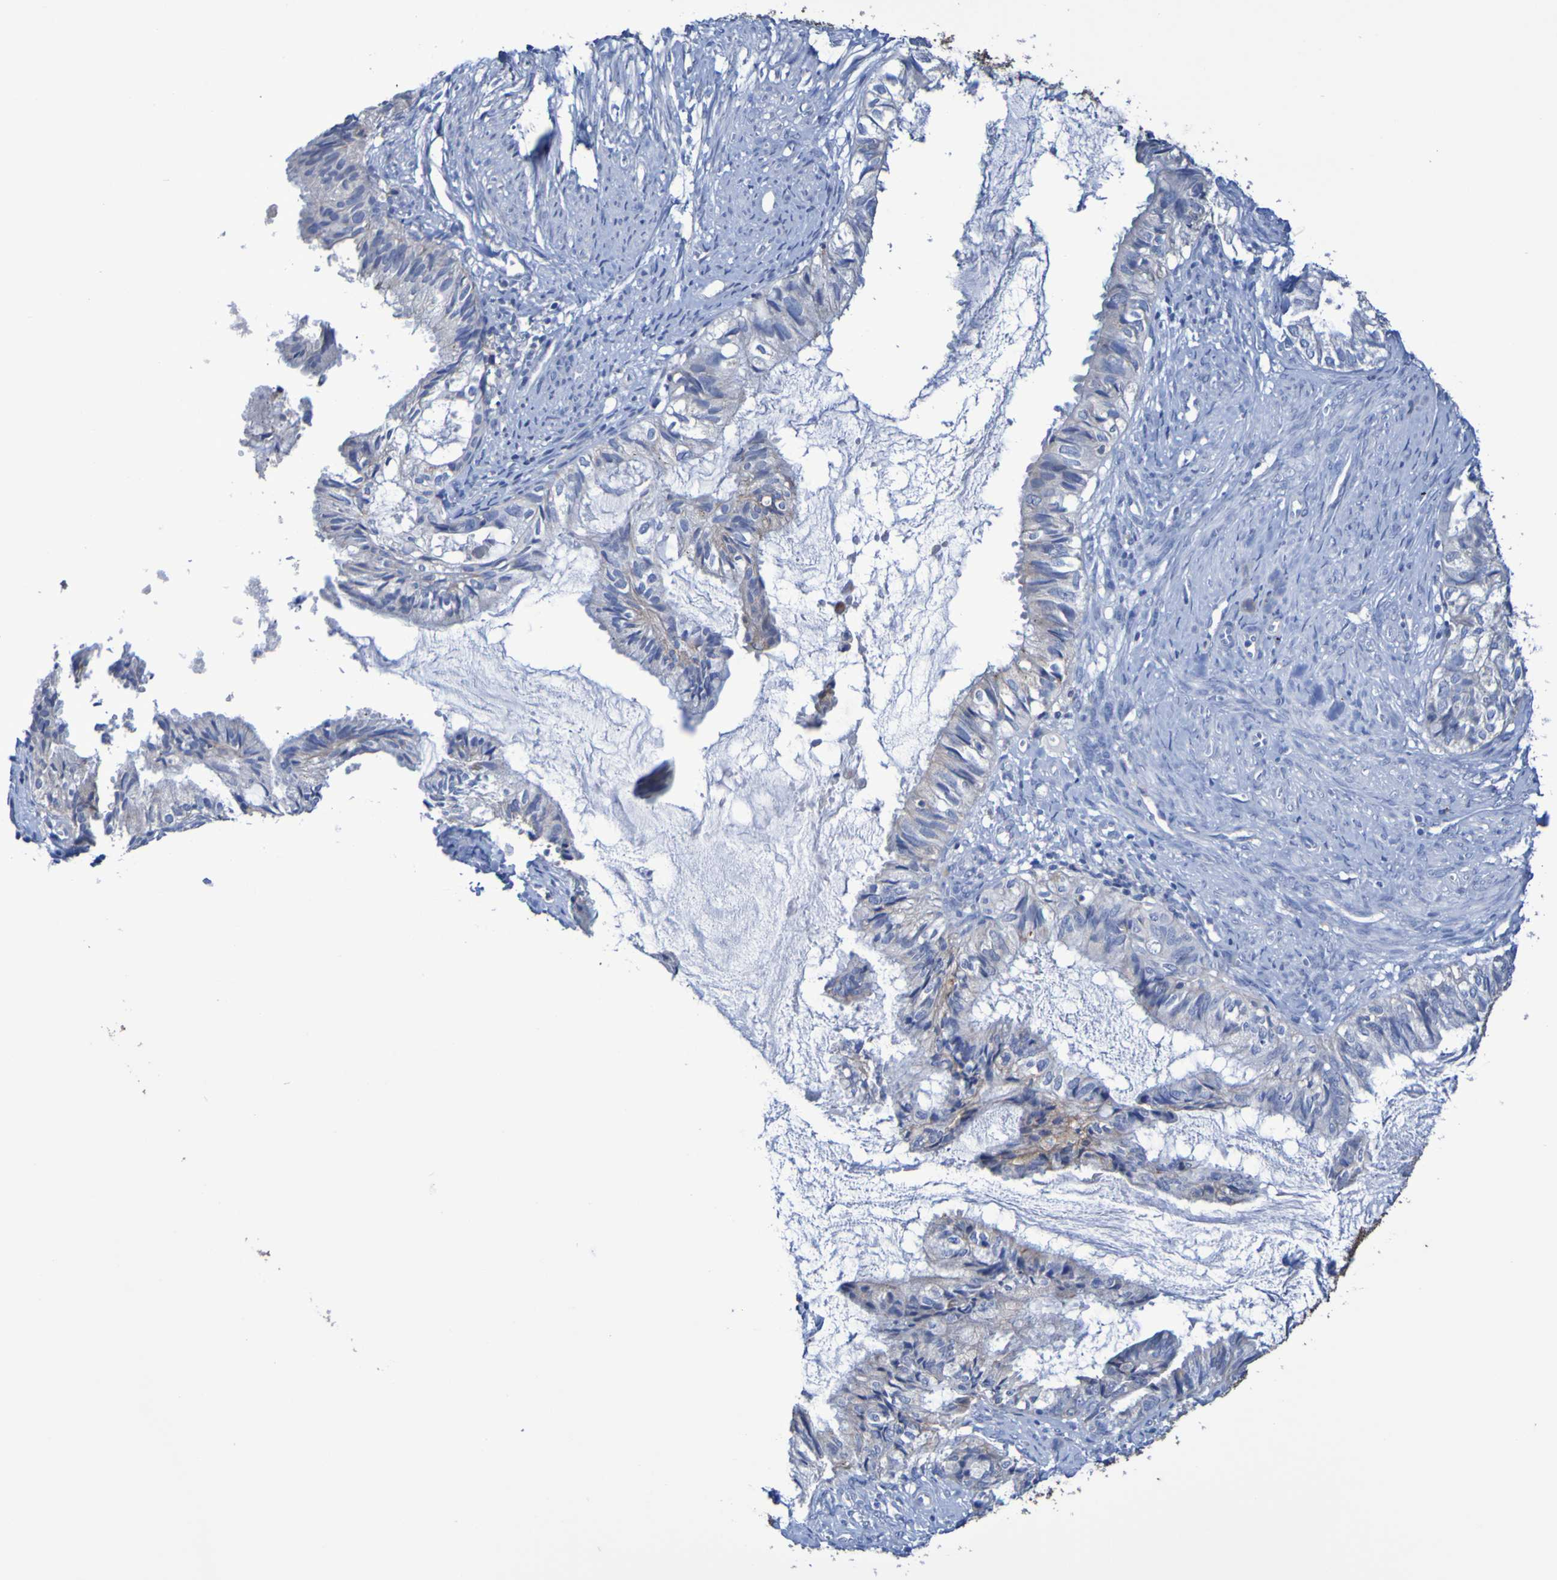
{"staining": {"intensity": "negative", "quantity": "none", "location": "none"}, "tissue": "cervical cancer", "cell_type": "Tumor cells", "image_type": "cancer", "snomed": [{"axis": "morphology", "description": "Normal tissue, NOS"}, {"axis": "morphology", "description": "Adenocarcinoma, NOS"}, {"axis": "topography", "description": "Cervix"}, {"axis": "topography", "description": "Endometrium"}], "caption": "This histopathology image is of cervical adenocarcinoma stained with IHC to label a protein in brown with the nuclei are counter-stained blue. There is no positivity in tumor cells.", "gene": "SLC3A2", "patient": {"sex": "female", "age": 86}}